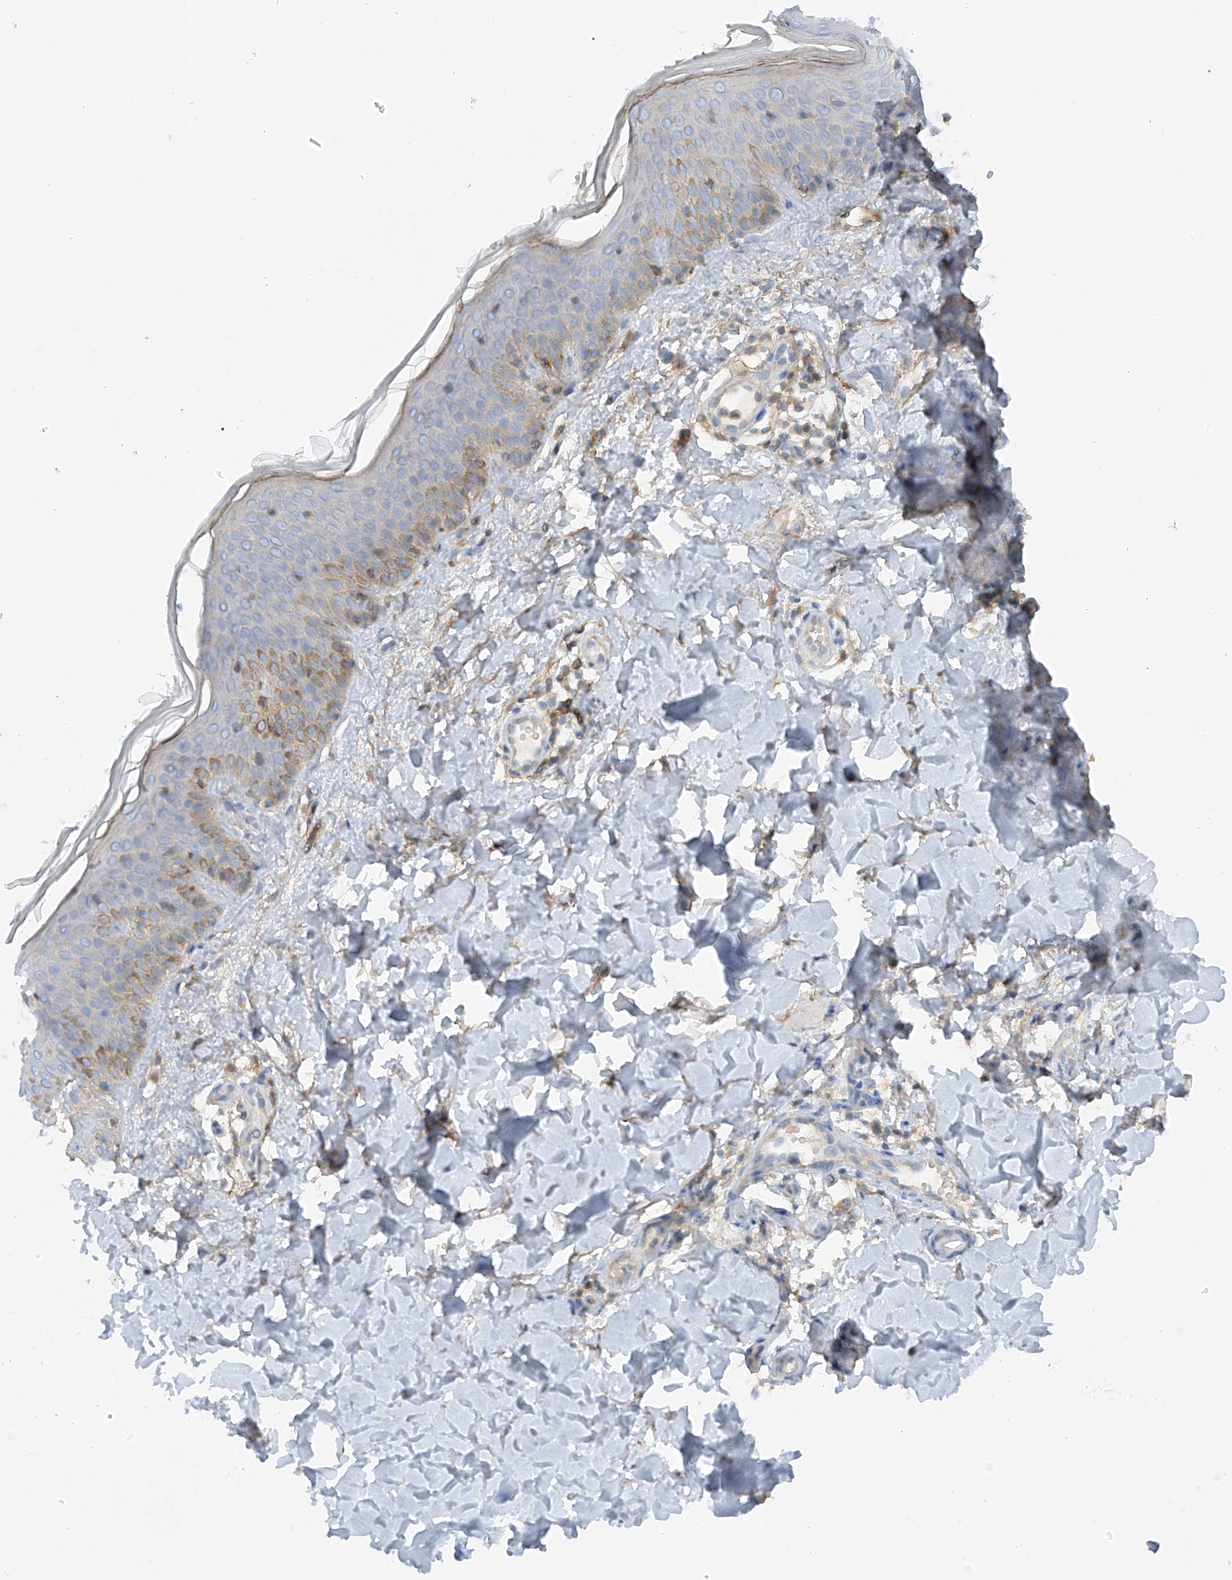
{"staining": {"intensity": "weak", "quantity": ">75%", "location": "cytoplasmic/membranous"}, "tissue": "skin", "cell_type": "Fibroblasts", "image_type": "normal", "snomed": [{"axis": "morphology", "description": "Normal tissue, NOS"}, {"axis": "topography", "description": "Skin"}], "caption": "Weak cytoplasmic/membranous expression for a protein is identified in about >75% of fibroblasts of normal skin using immunohistochemistry.", "gene": "NALCN", "patient": {"sex": "male", "age": 37}}